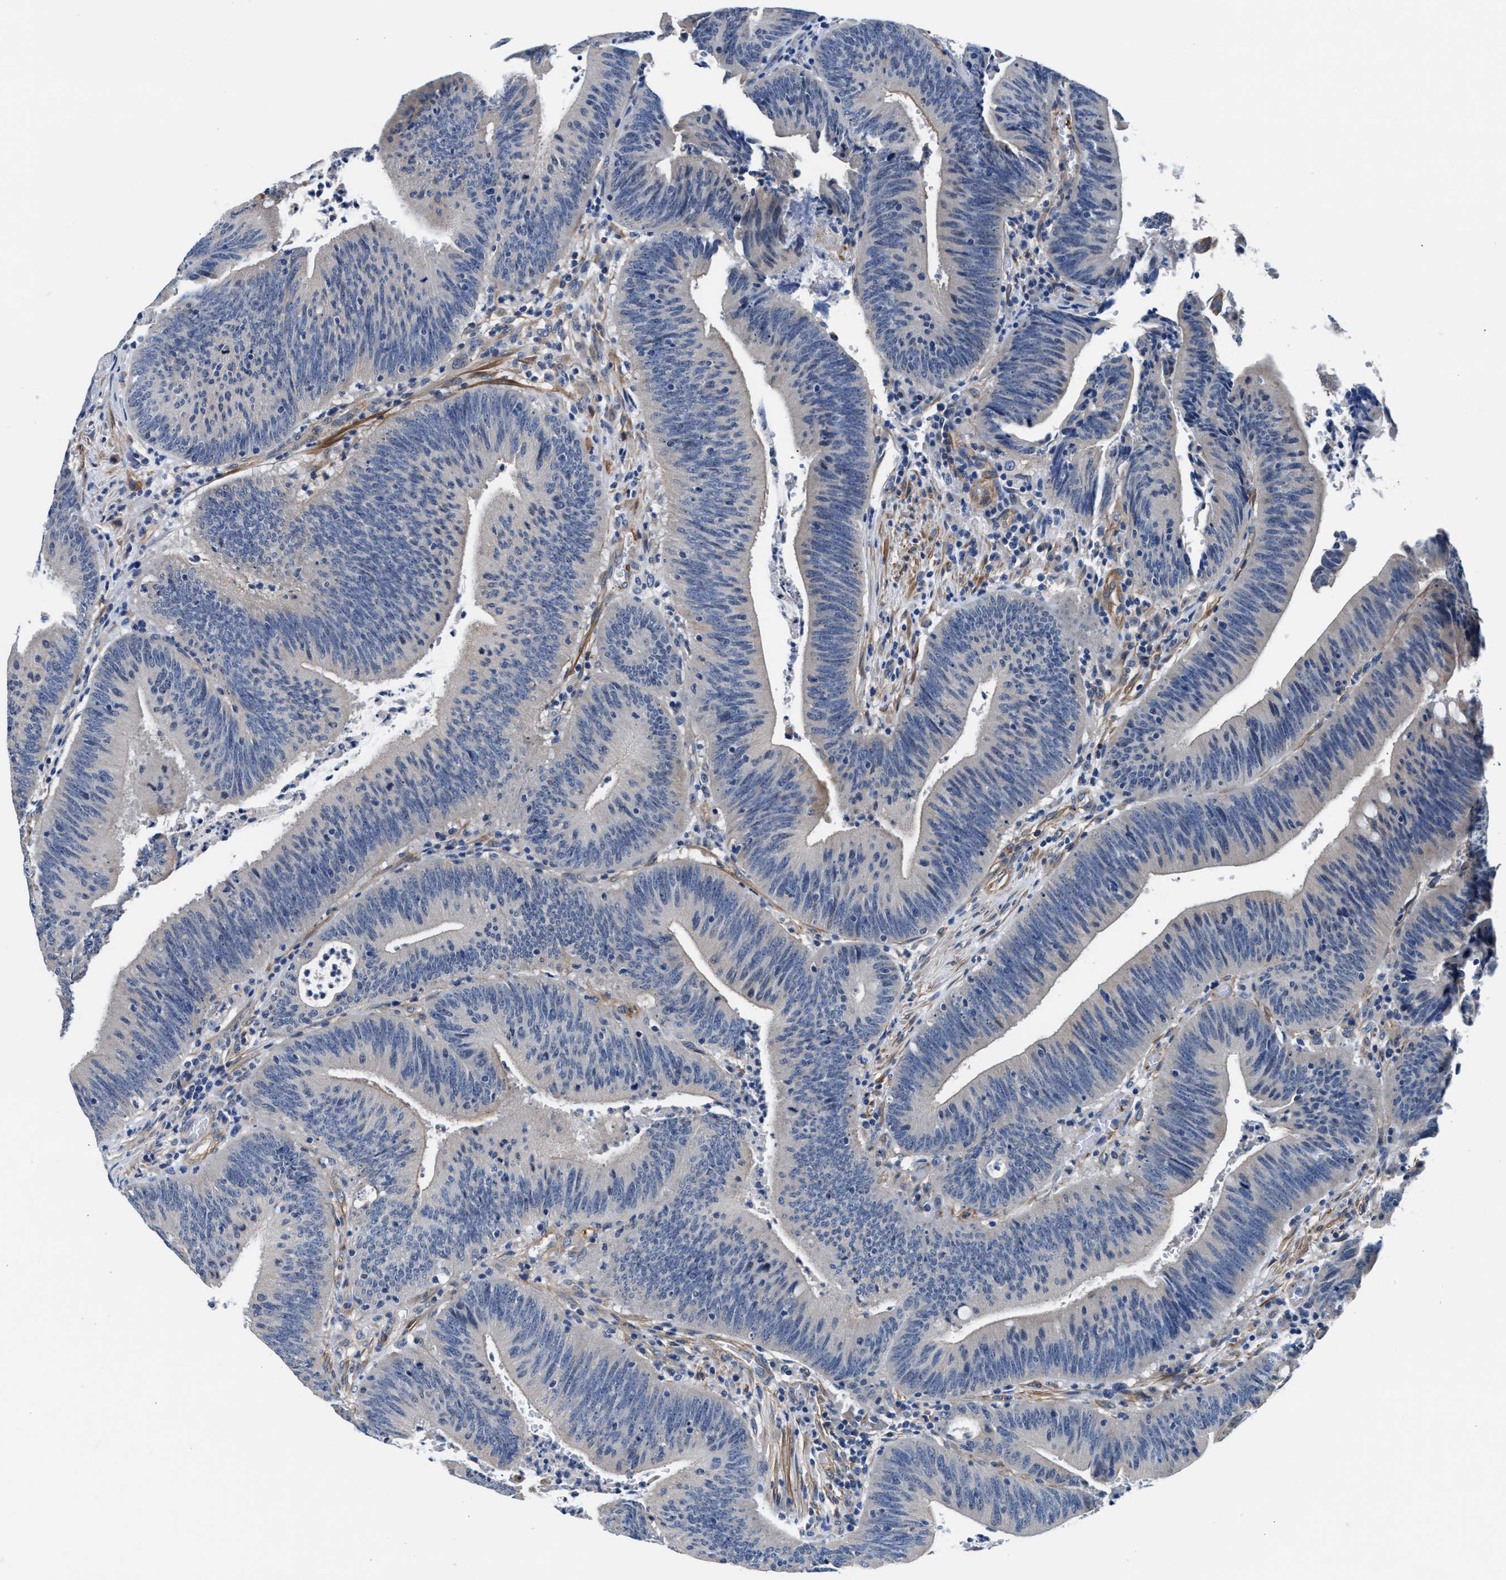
{"staining": {"intensity": "negative", "quantity": "none", "location": "none"}, "tissue": "colorectal cancer", "cell_type": "Tumor cells", "image_type": "cancer", "snomed": [{"axis": "morphology", "description": "Normal tissue, NOS"}, {"axis": "morphology", "description": "Adenocarcinoma, NOS"}, {"axis": "topography", "description": "Rectum"}], "caption": "Immunohistochemistry photomicrograph of colorectal cancer (adenocarcinoma) stained for a protein (brown), which shows no positivity in tumor cells.", "gene": "PARG", "patient": {"sex": "female", "age": 66}}